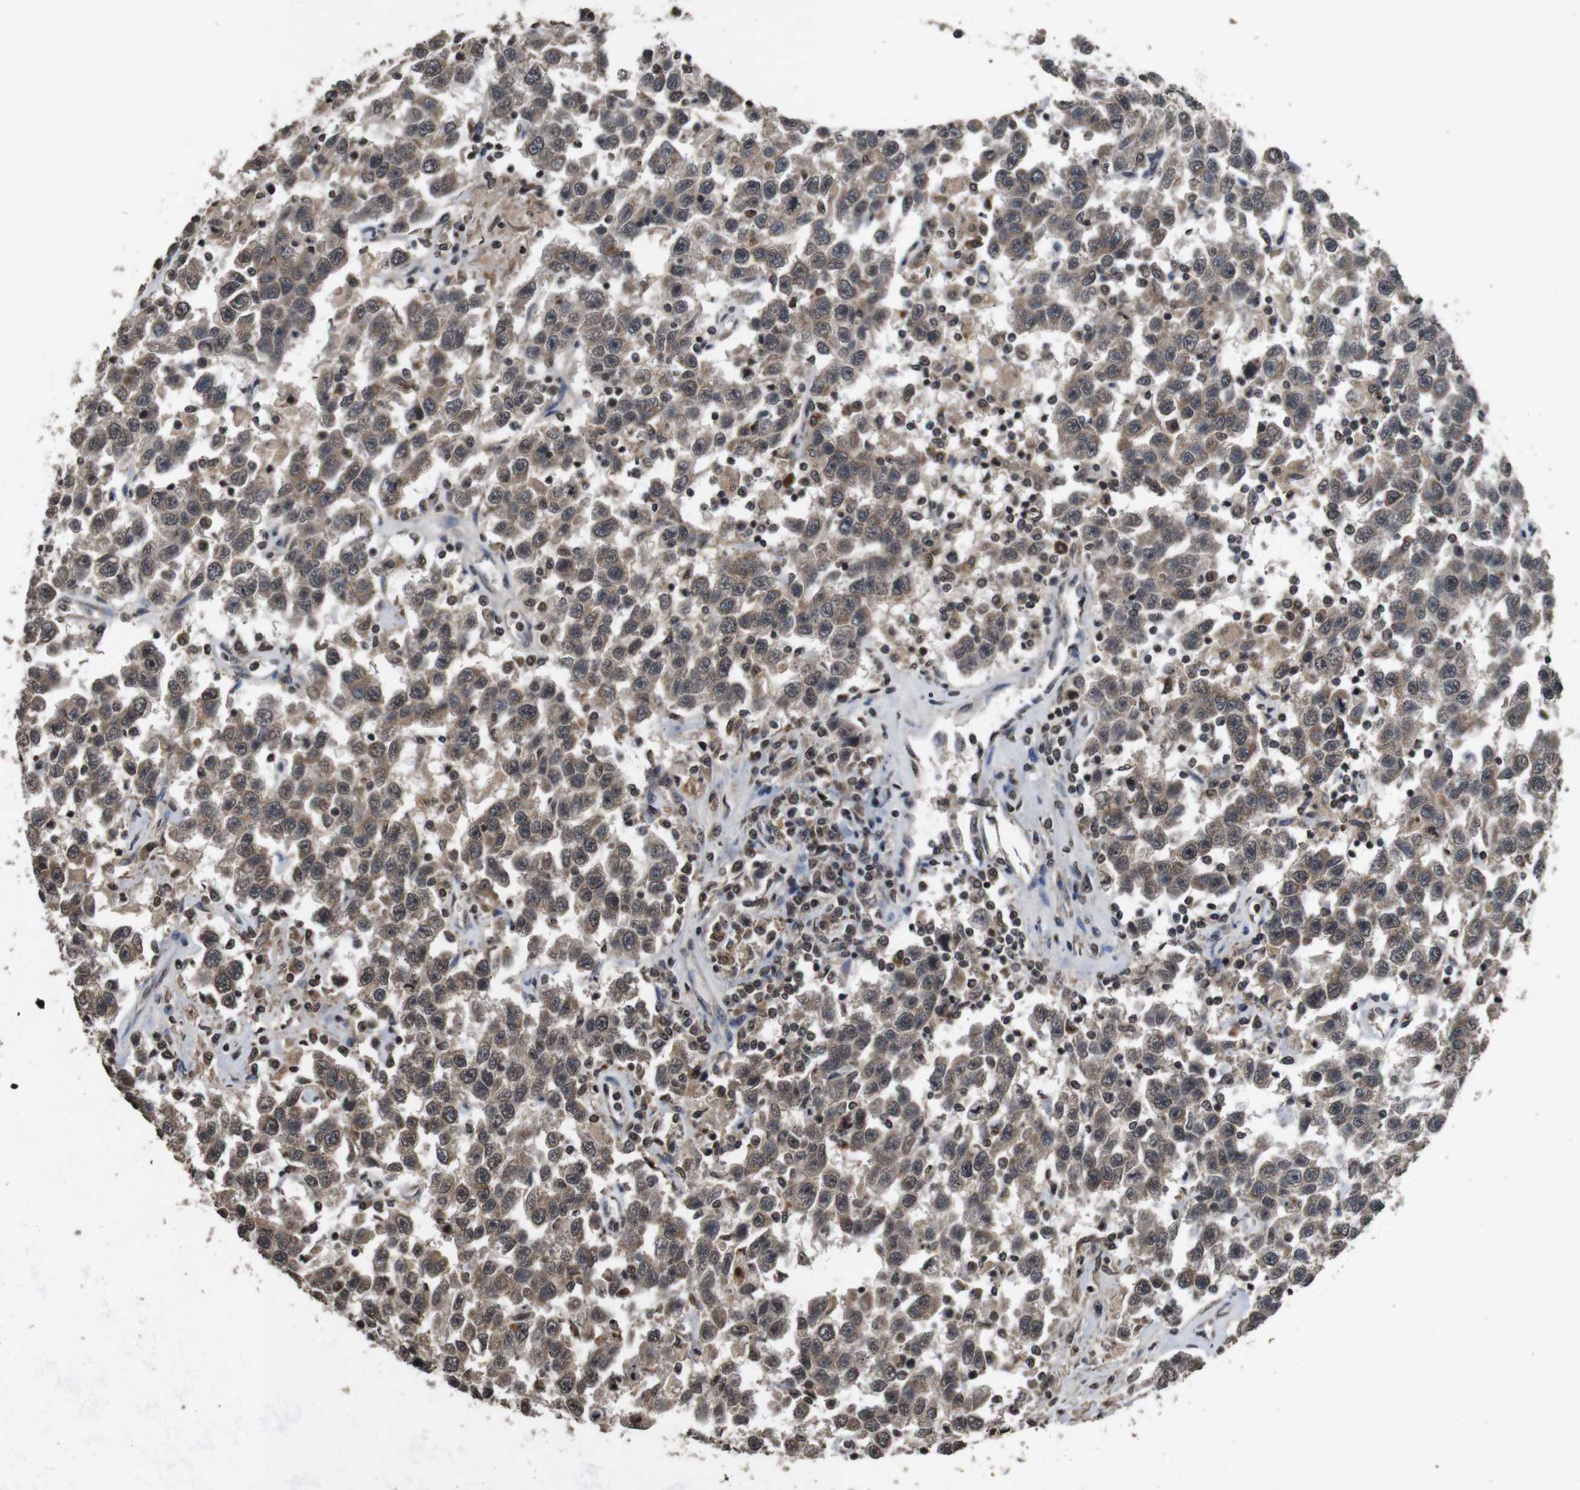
{"staining": {"intensity": "moderate", "quantity": ">75%", "location": "cytoplasmic/membranous,nuclear"}, "tissue": "testis cancer", "cell_type": "Tumor cells", "image_type": "cancer", "snomed": [{"axis": "morphology", "description": "Seminoma, NOS"}, {"axis": "topography", "description": "Testis"}], "caption": "Protein staining shows moderate cytoplasmic/membranous and nuclear positivity in about >75% of tumor cells in testis cancer.", "gene": "SORL1", "patient": {"sex": "male", "age": 41}}